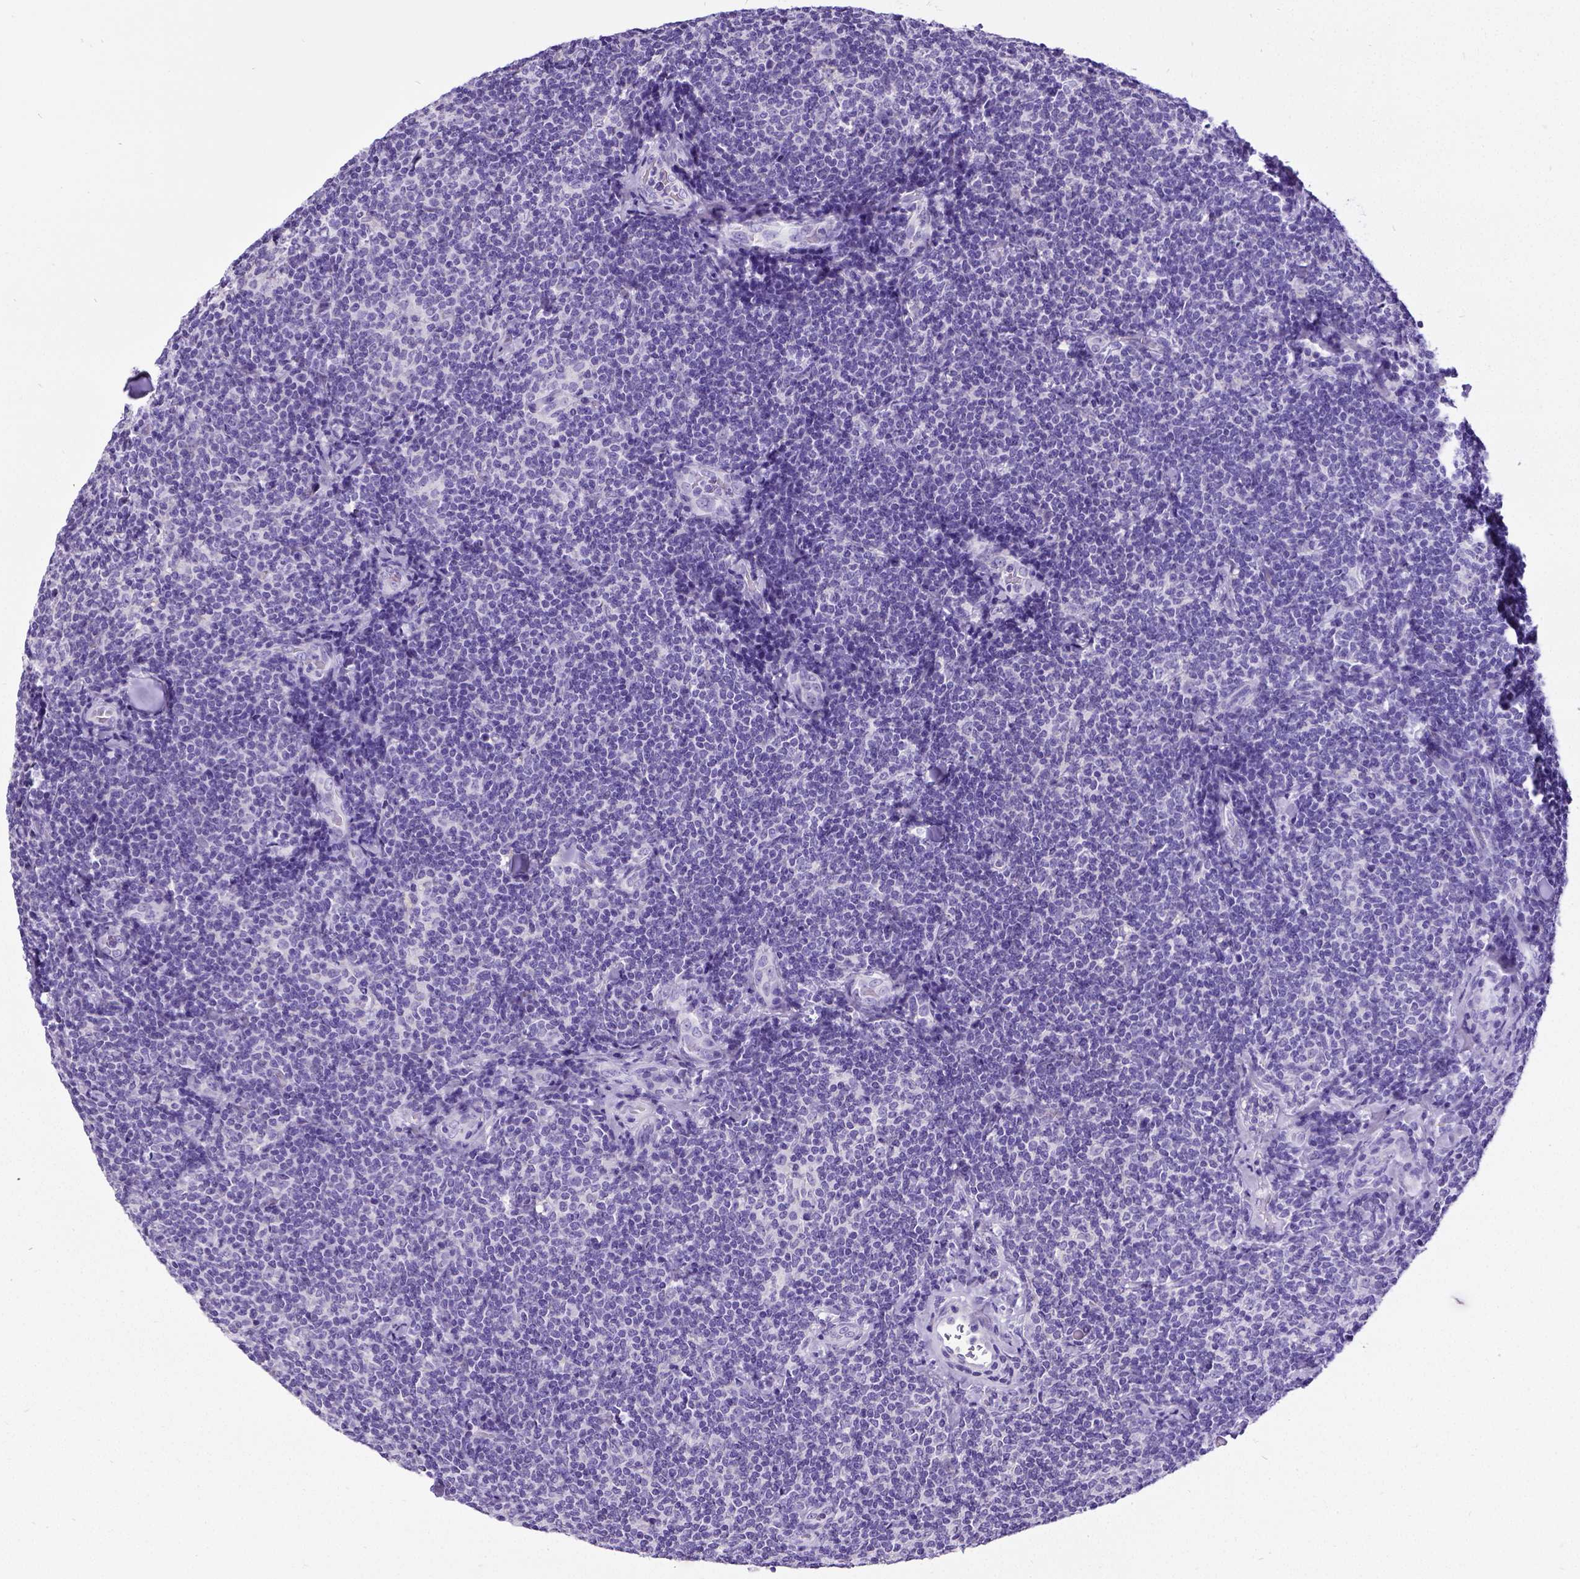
{"staining": {"intensity": "negative", "quantity": "none", "location": "none"}, "tissue": "lymphoma", "cell_type": "Tumor cells", "image_type": "cancer", "snomed": [{"axis": "morphology", "description": "Malignant lymphoma, non-Hodgkin's type, Low grade"}, {"axis": "topography", "description": "Lymph node"}], "caption": "Immunohistochemistry histopathology image of lymphoma stained for a protein (brown), which reveals no expression in tumor cells.", "gene": "SATB2", "patient": {"sex": "female", "age": 56}}